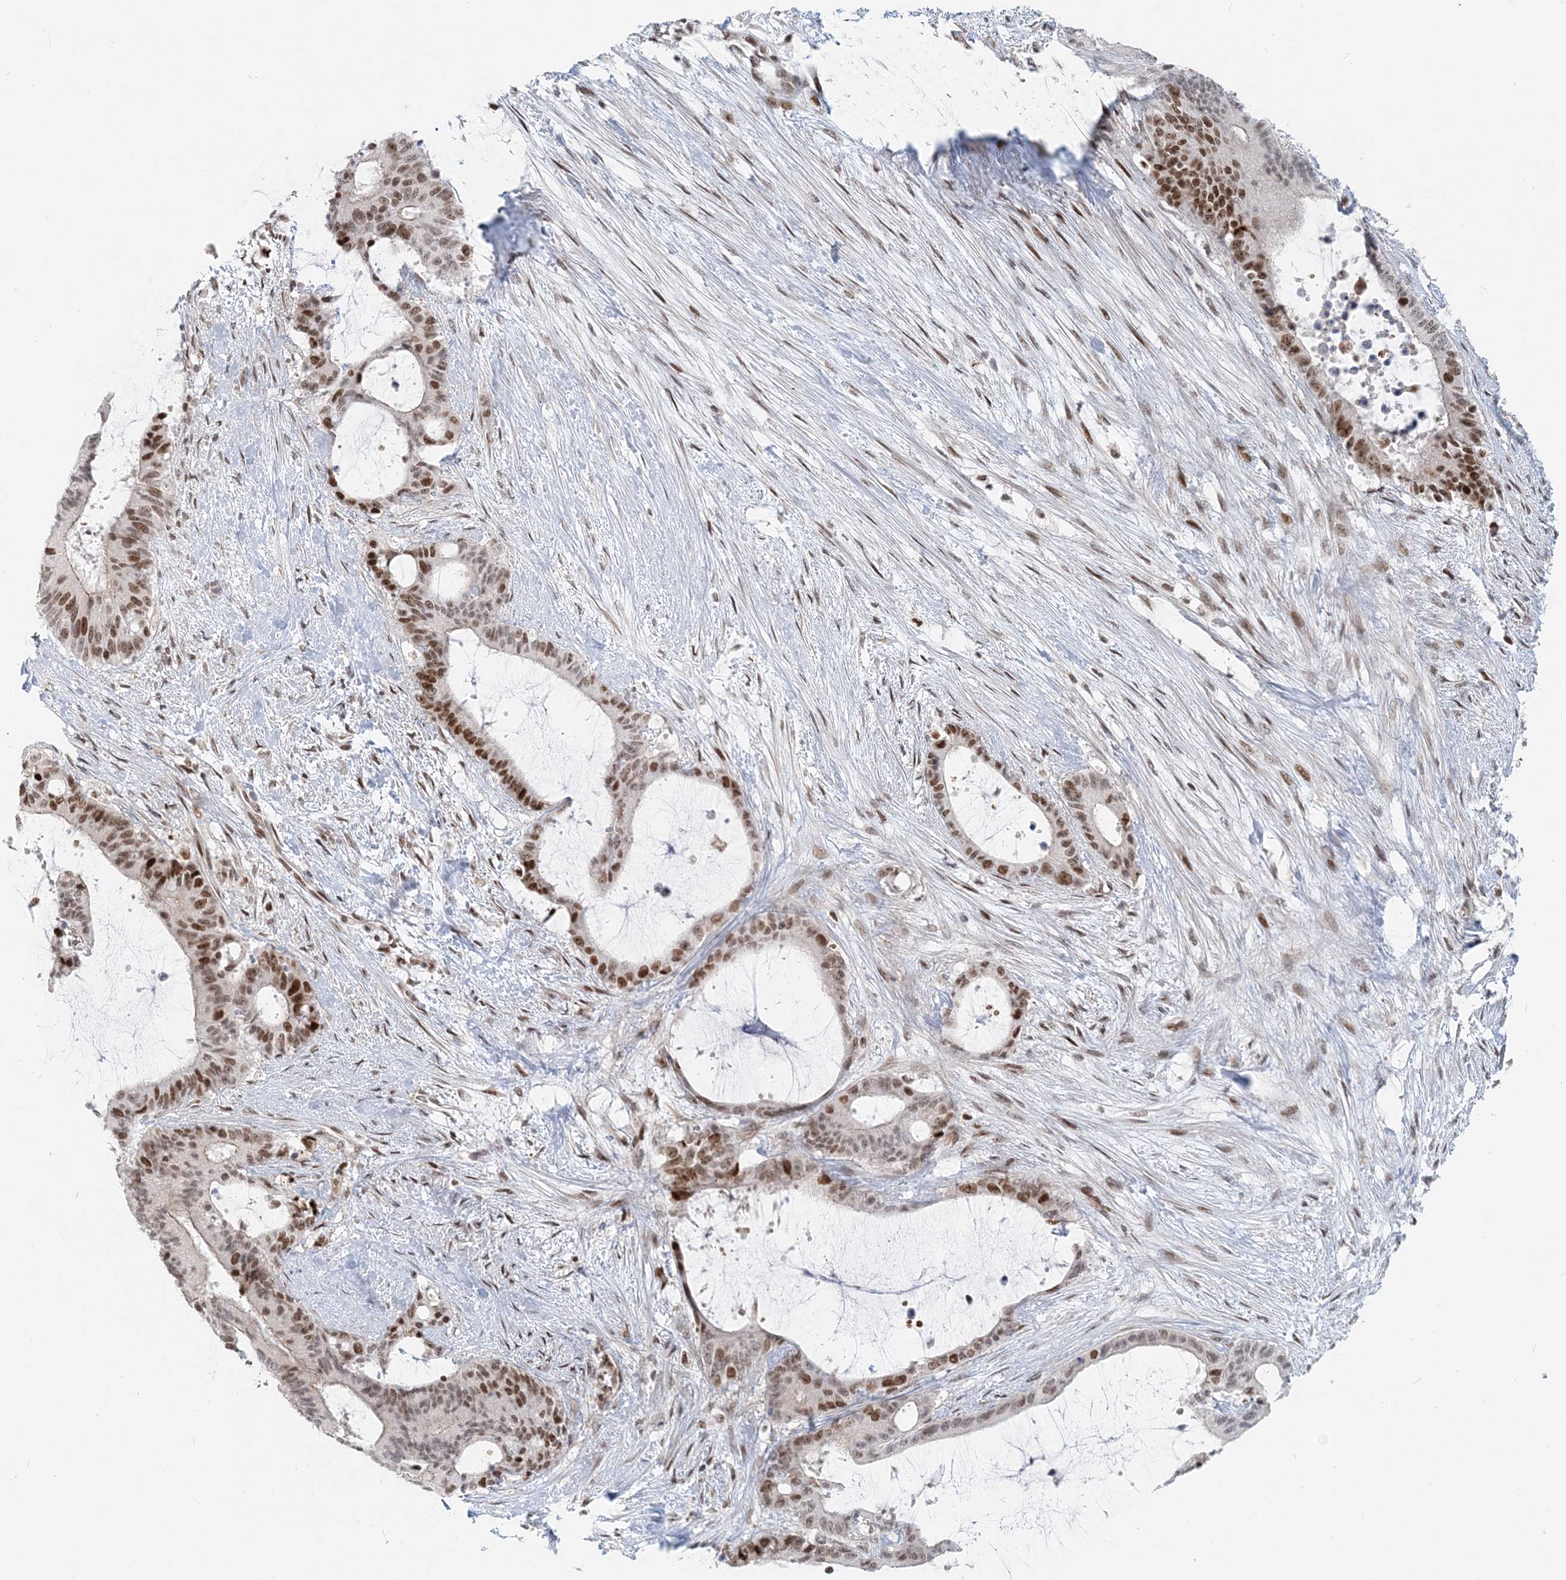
{"staining": {"intensity": "moderate", "quantity": ">75%", "location": "nuclear"}, "tissue": "liver cancer", "cell_type": "Tumor cells", "image_type": "cancer", "snomed": [{"axis": "morphology", "description": "Normal tissue, NOS"}, {"axis": "morphology", "description": "Cholangiocarcinoma"}, {"axis": "topography", "description": "Liver"}, {"axis": "topography", "description": "Peripheral nerve tissue"}], "caption": "Protein expression analysis of liver cholangiocarcinoma shows moderate nuclear expression in approximately >75% of tumor cells.", "gene": "BAZ1B", "patient": {"sex": "female", "age": 73}}